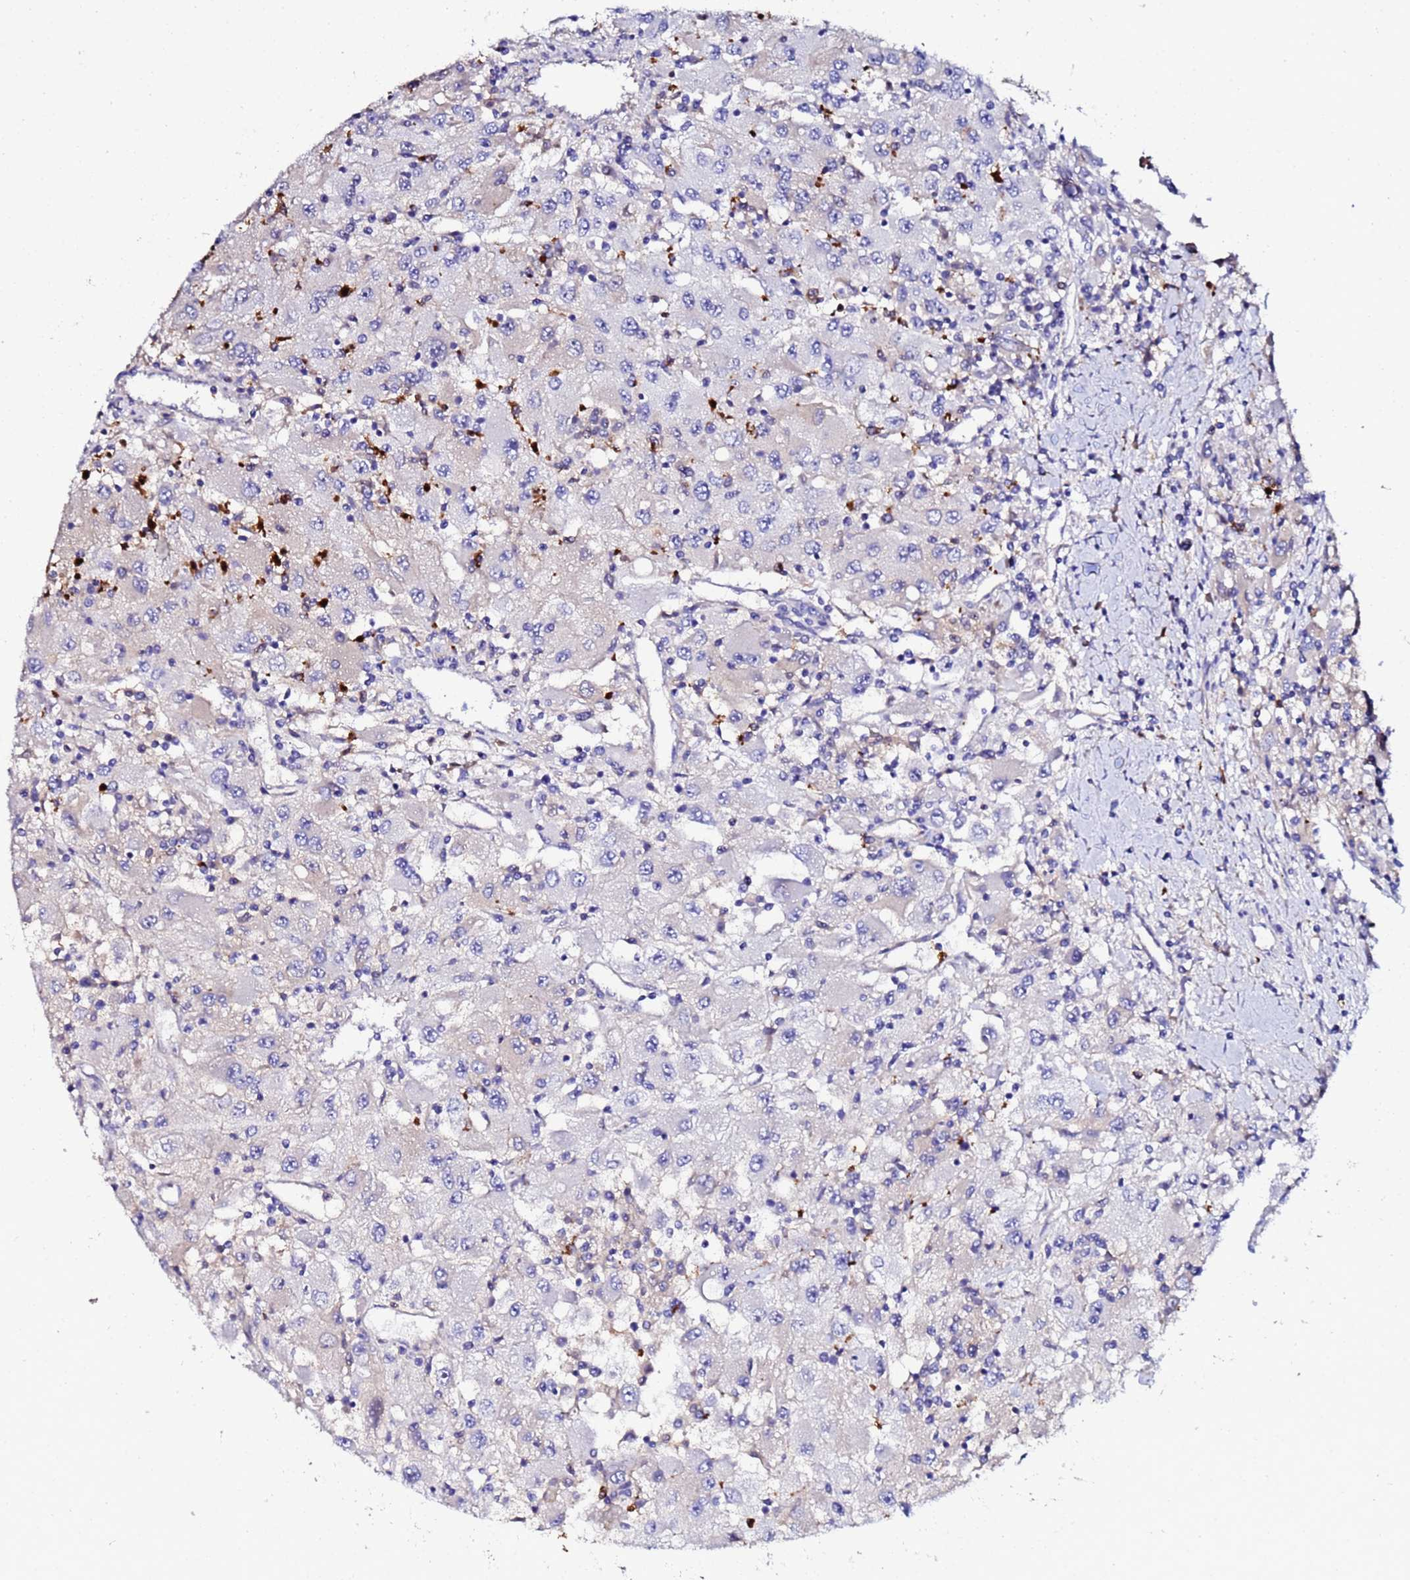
{"staining": {"intensity": "negative", "quantity": "none", "location": "none"}, "tissue": "renal cancer", "cell_type": "Tumor cells", "image_type": "cancer", "snomed": [{"axis": "morphology", "description": "Adenocarcinoma, NOS"}, {"axis": "topography", "description": "Kidney"}], "caption": "Adenocarcinoma (renal) stained for a protein using IHC reveals no expression tumor cells.", "gene": "TUBAL3", "patient": {"sex": "female", "age": 67}}